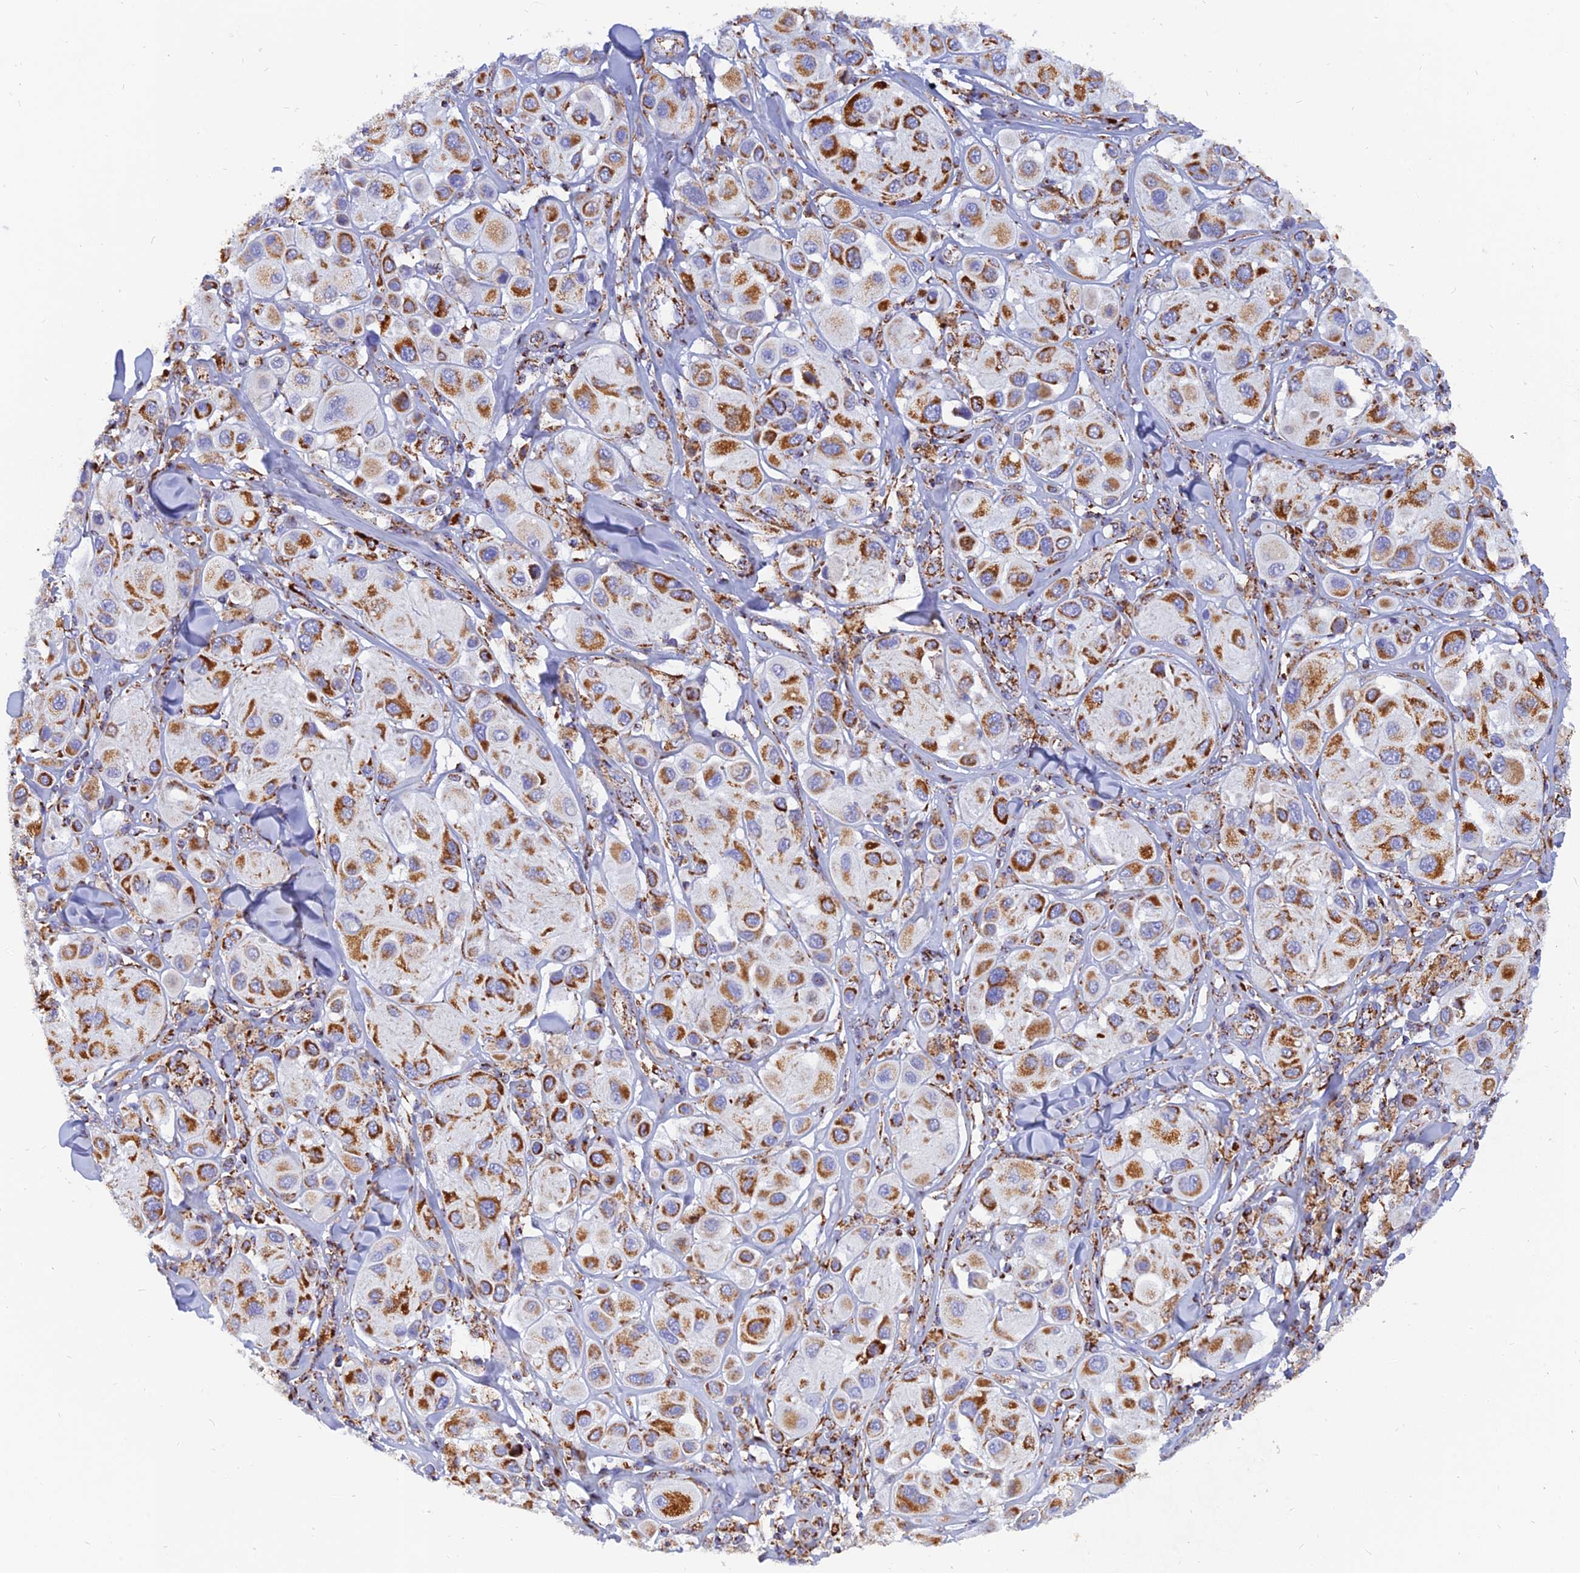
{"staining": {"intensity": "strong", "quantity": "25%-75%", "location": "cytoplasmic/membranous"}, "tissue": "melanoma", "cell_type": "Tumor cells", "image_type": "cancer", "snomed": [{"axis": "morphology", "description": "Malignant melanoma, Metastatic site"}, {"axis": "topography", "description": "Skin"}], "caption": "Strong cytoplasmic/membranous staining for a protein is appreciated in about 25%-75% of tumor cells of melanoma using immunohistochemistry (IHC).", "gene": "NDUFB6", "patient": {"sex": "male", "age": 41}}